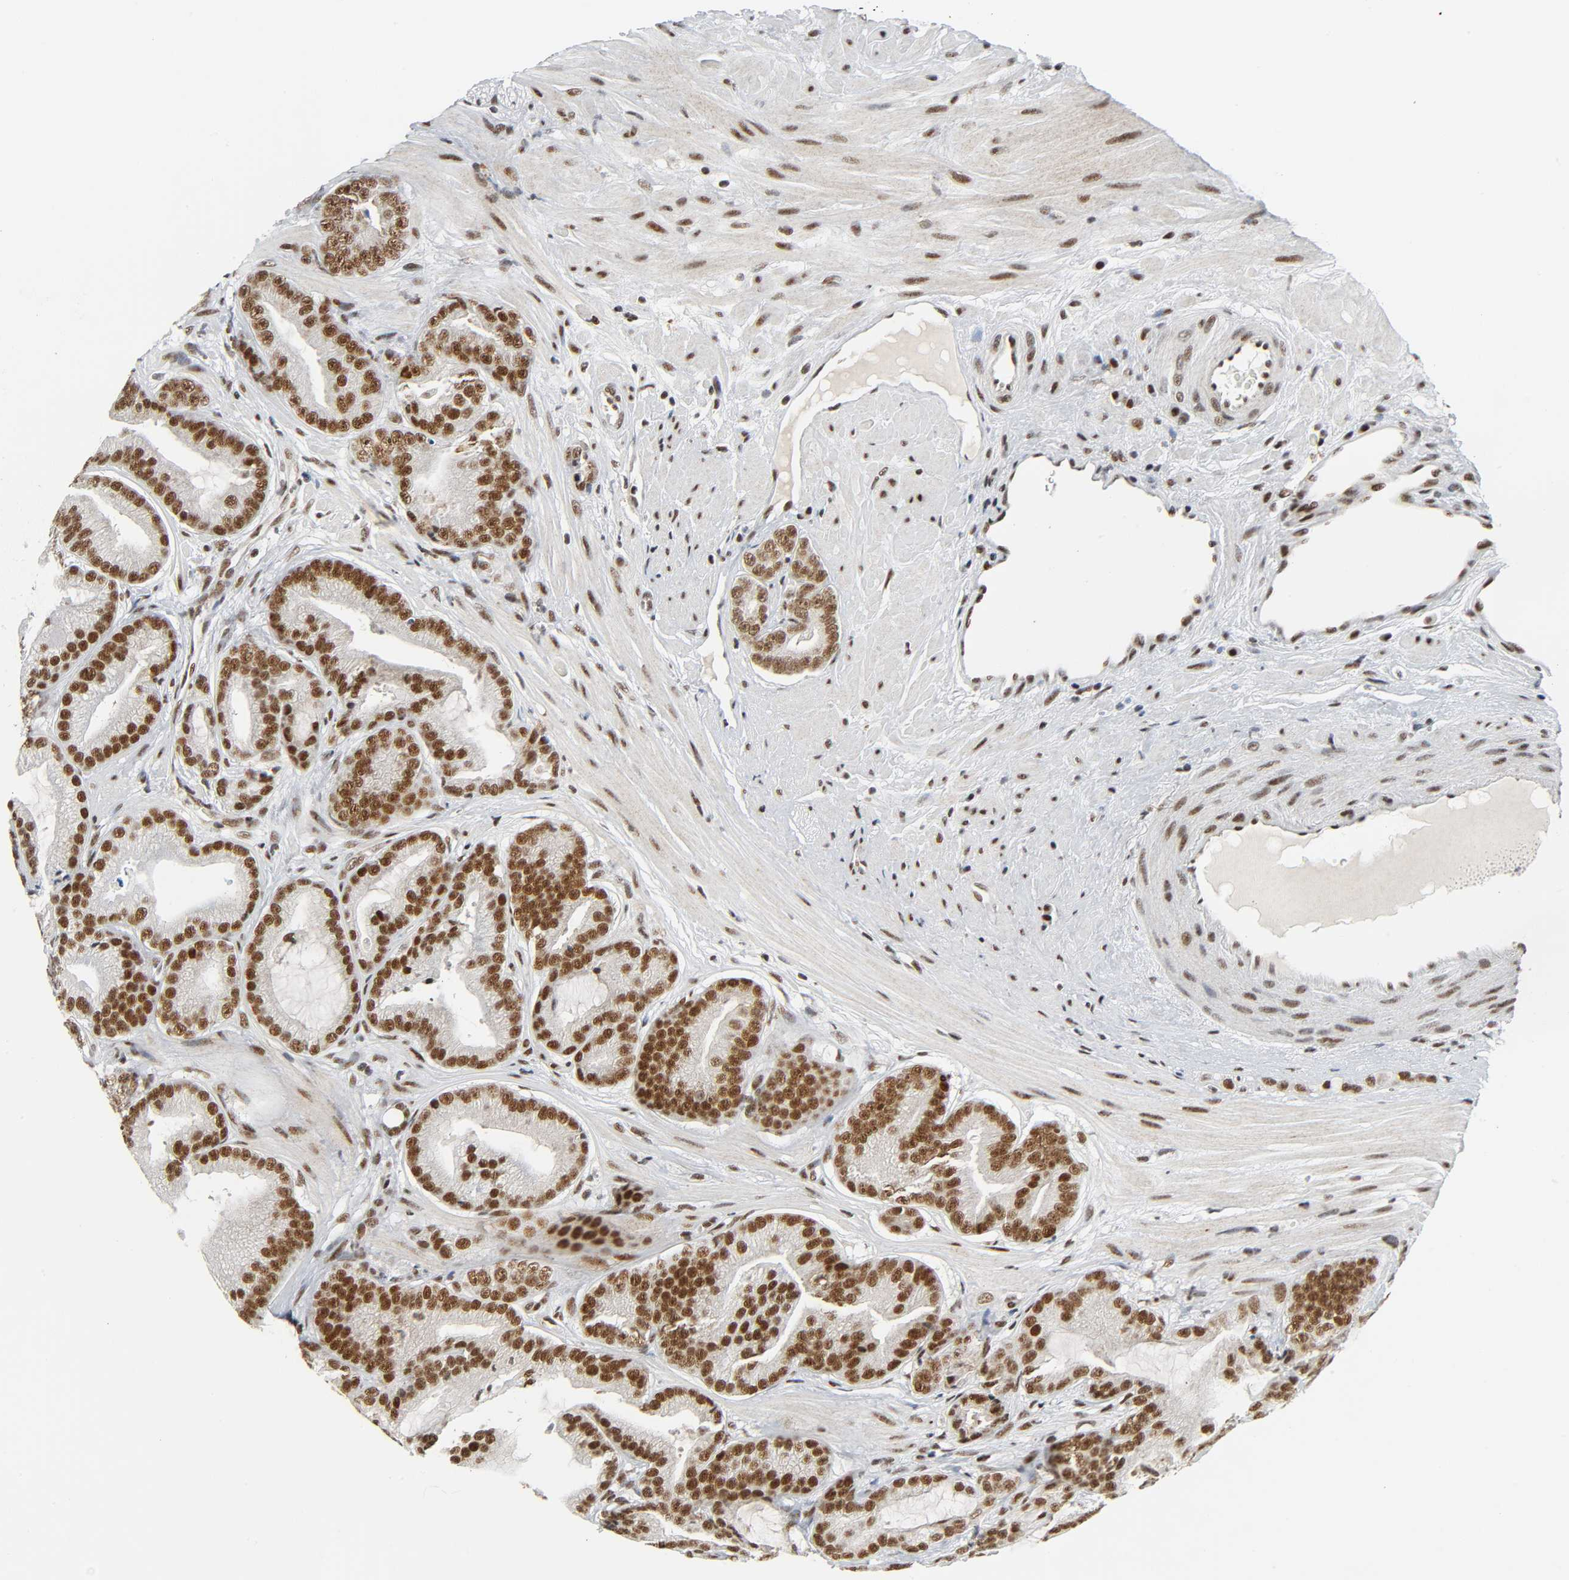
{"staining": {"intensity": "strong", "quantity": ">75%", "location": "nuclear"}, "tissue": "prostate cancer", "cell_type": "Tumor cells", "image_type": "cancer", "snomed": [{"axis": "morphology", "description": "Adenocarcinoma, Low grade"}, {"axis": "topography", "description": "Prostate"}], "caption": "Immunohistochemistry of human prostate cancer (adenocarcinoma (low-grade)) reveals high levels of strong nuclear staining in about >75% of tumor cells. The staining was performed using DAB (3,3'-diaminobenzidine) to visualize the protein expression in brown, while the nuclei were stained in blue with hematoxylin (Magnification: 20x).", "gene": "CDK9", "patient": {"sex": "male", "age": 58}}